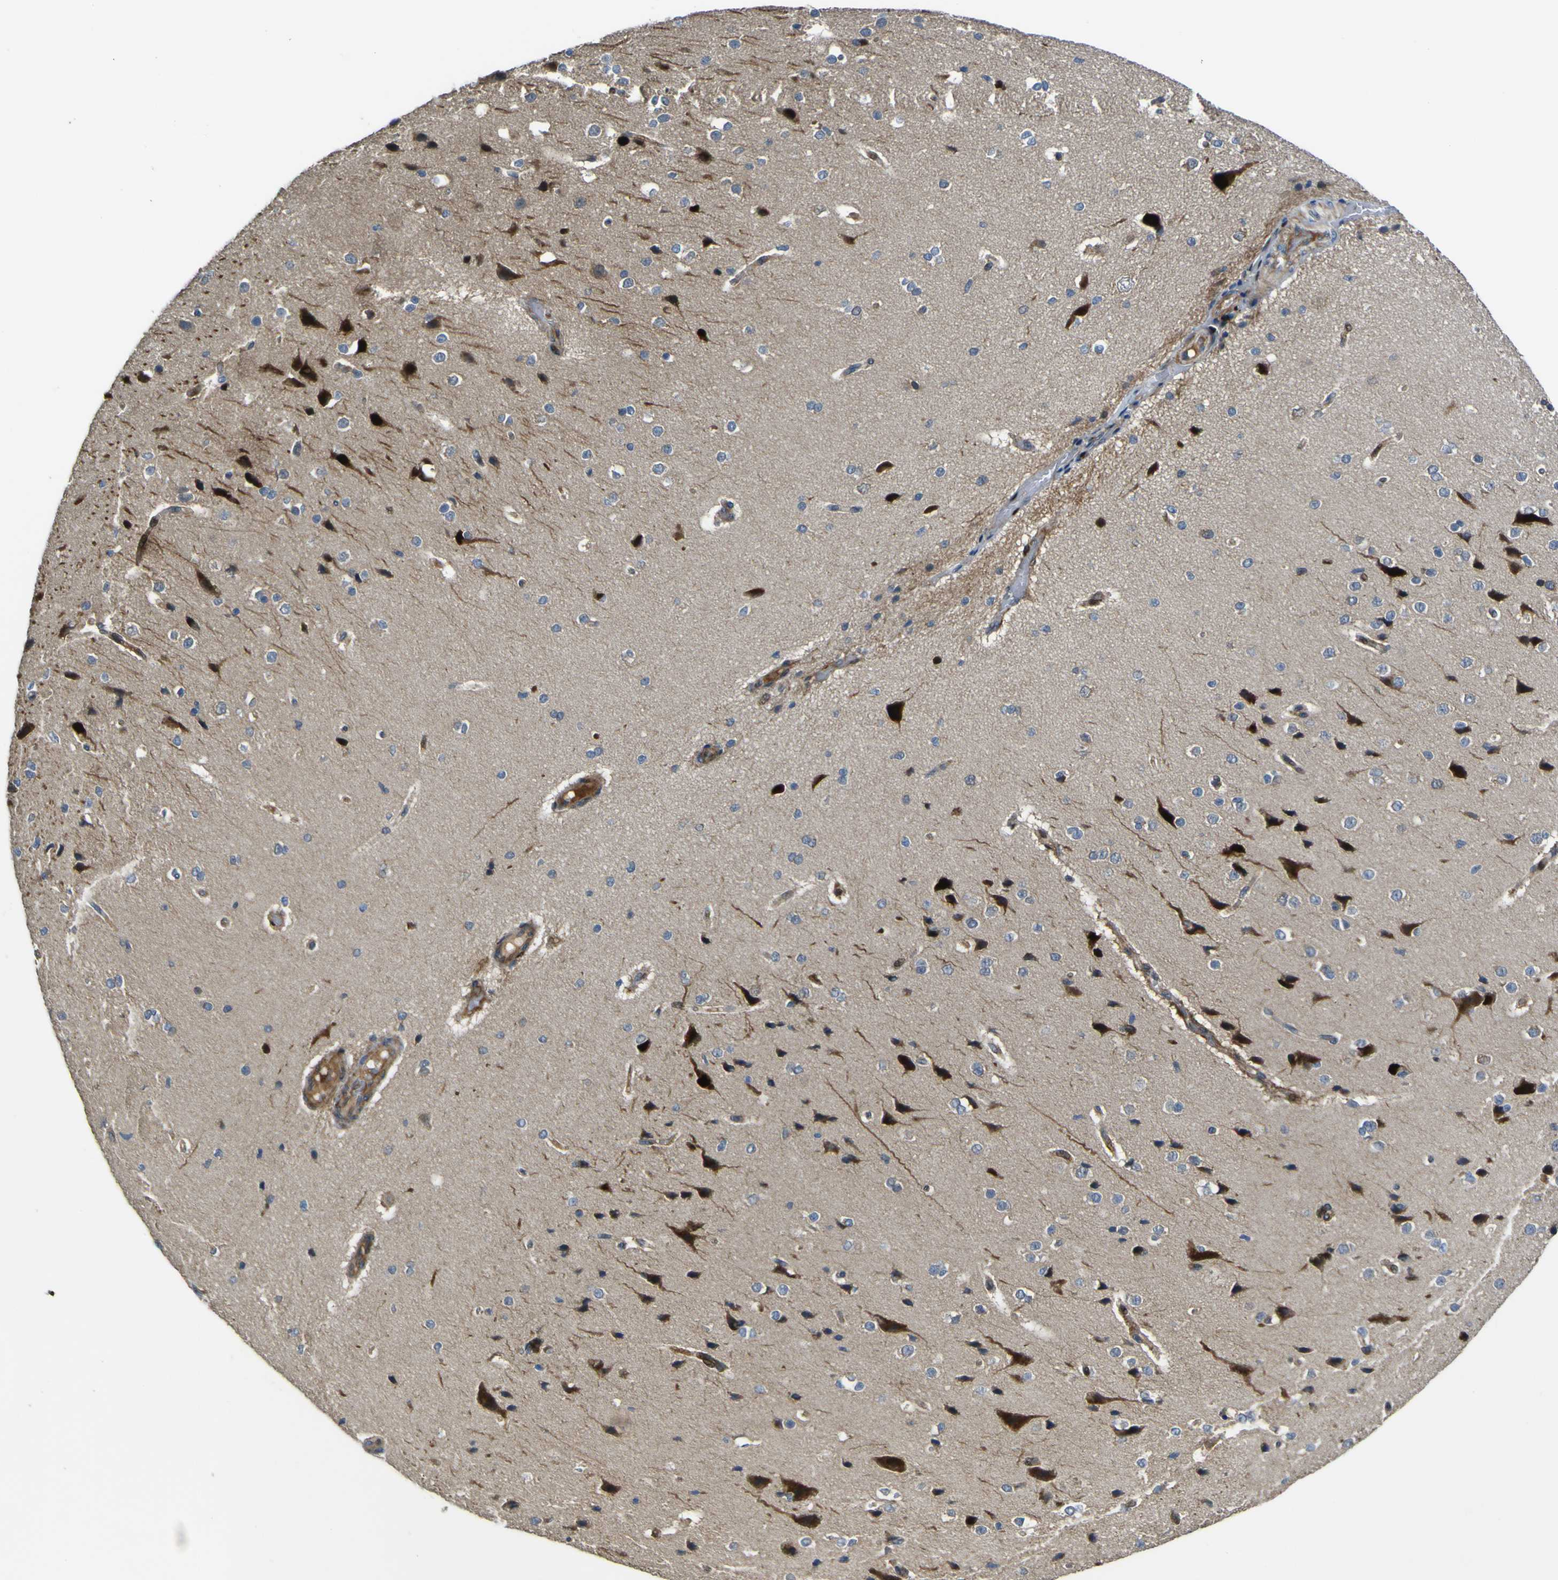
{"staining": {"intensity": "moderate", "quantity": "25%-75%", "location": "cytoplasmic/membranous"}, "tissue": "cerebral cortex", "cell_type": "Endothelial cells", "image_type": "normal", "snomed": [{"axis": "morphology", "description": "Normal tissue, NOS"}, {"axis": "morphology", "description": "Developmental malformation"}, {"axis": "topography", "description": "Cerebral cortex"}], "caption": "Brown immunohistochemical staining in unremarkable human cerebral cortex displays moderate cytoplasmic/membranous expression in about 25%-75% of endothelial cells. The staining was performed using DAB (3,3'-diaminobenzidine), with brown indicating positive protein expression. Nuclei are stained blue with hematoxylin.", "gene": "LBHD1", "patient": {"sex": "female", "age": 30}}